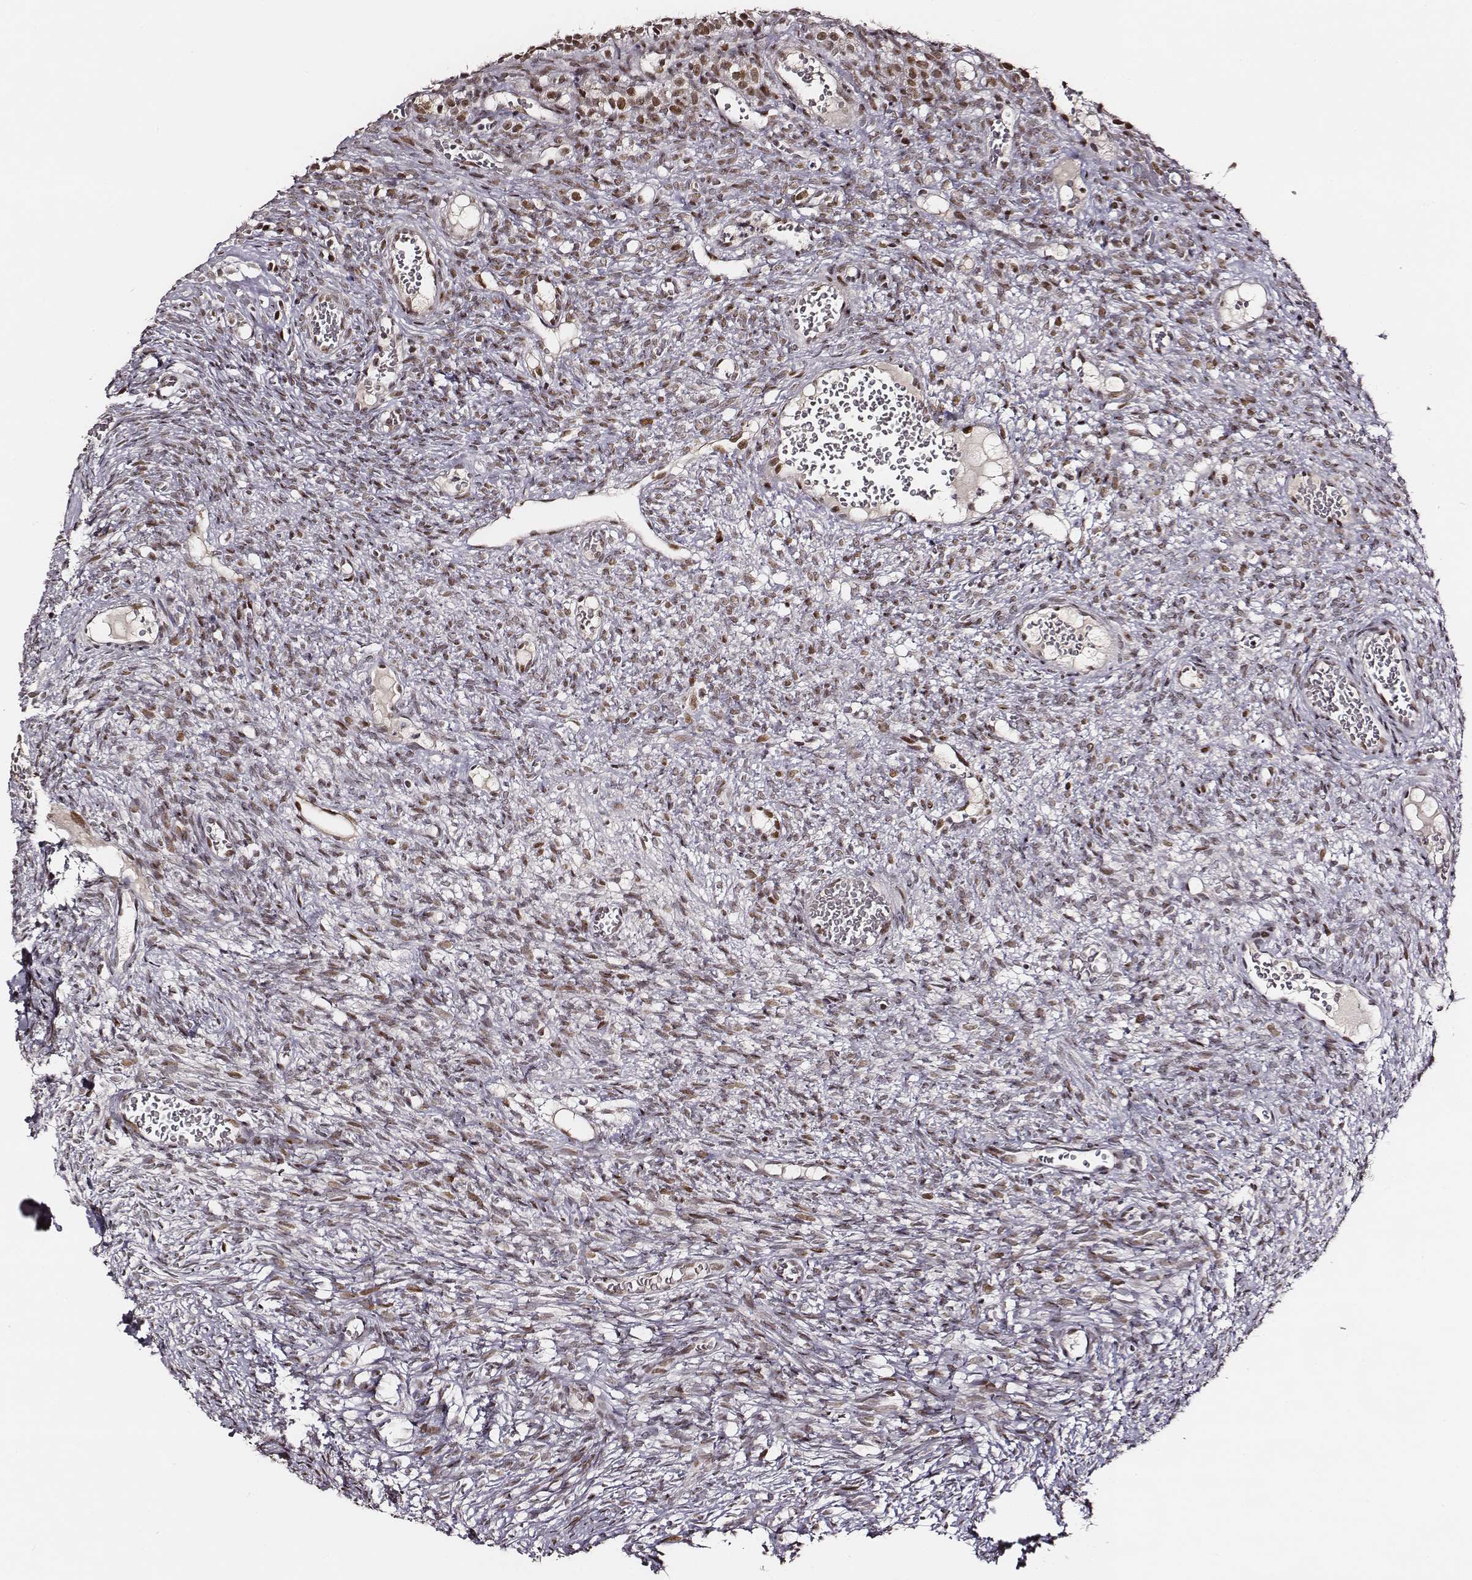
{"staining": {"intensity": "moderate", "quantity": ">75%", "location": "nuclear"}, "tissue": "ovary", "cell_type": "Ovarian stroma cells", "image_type": "normal", "snomed": [{"axis": "morphology", "description": "Normal tissue, NOS"}, {"axis": "topography", "description": "Ovary"}], "caption": "The immunohistochemical stain shows moderate nuclear positivity in ovarian stroma cells of normal ovary.", "gene": "PPARA", "patient": {"sex": "female", "age": 34}}